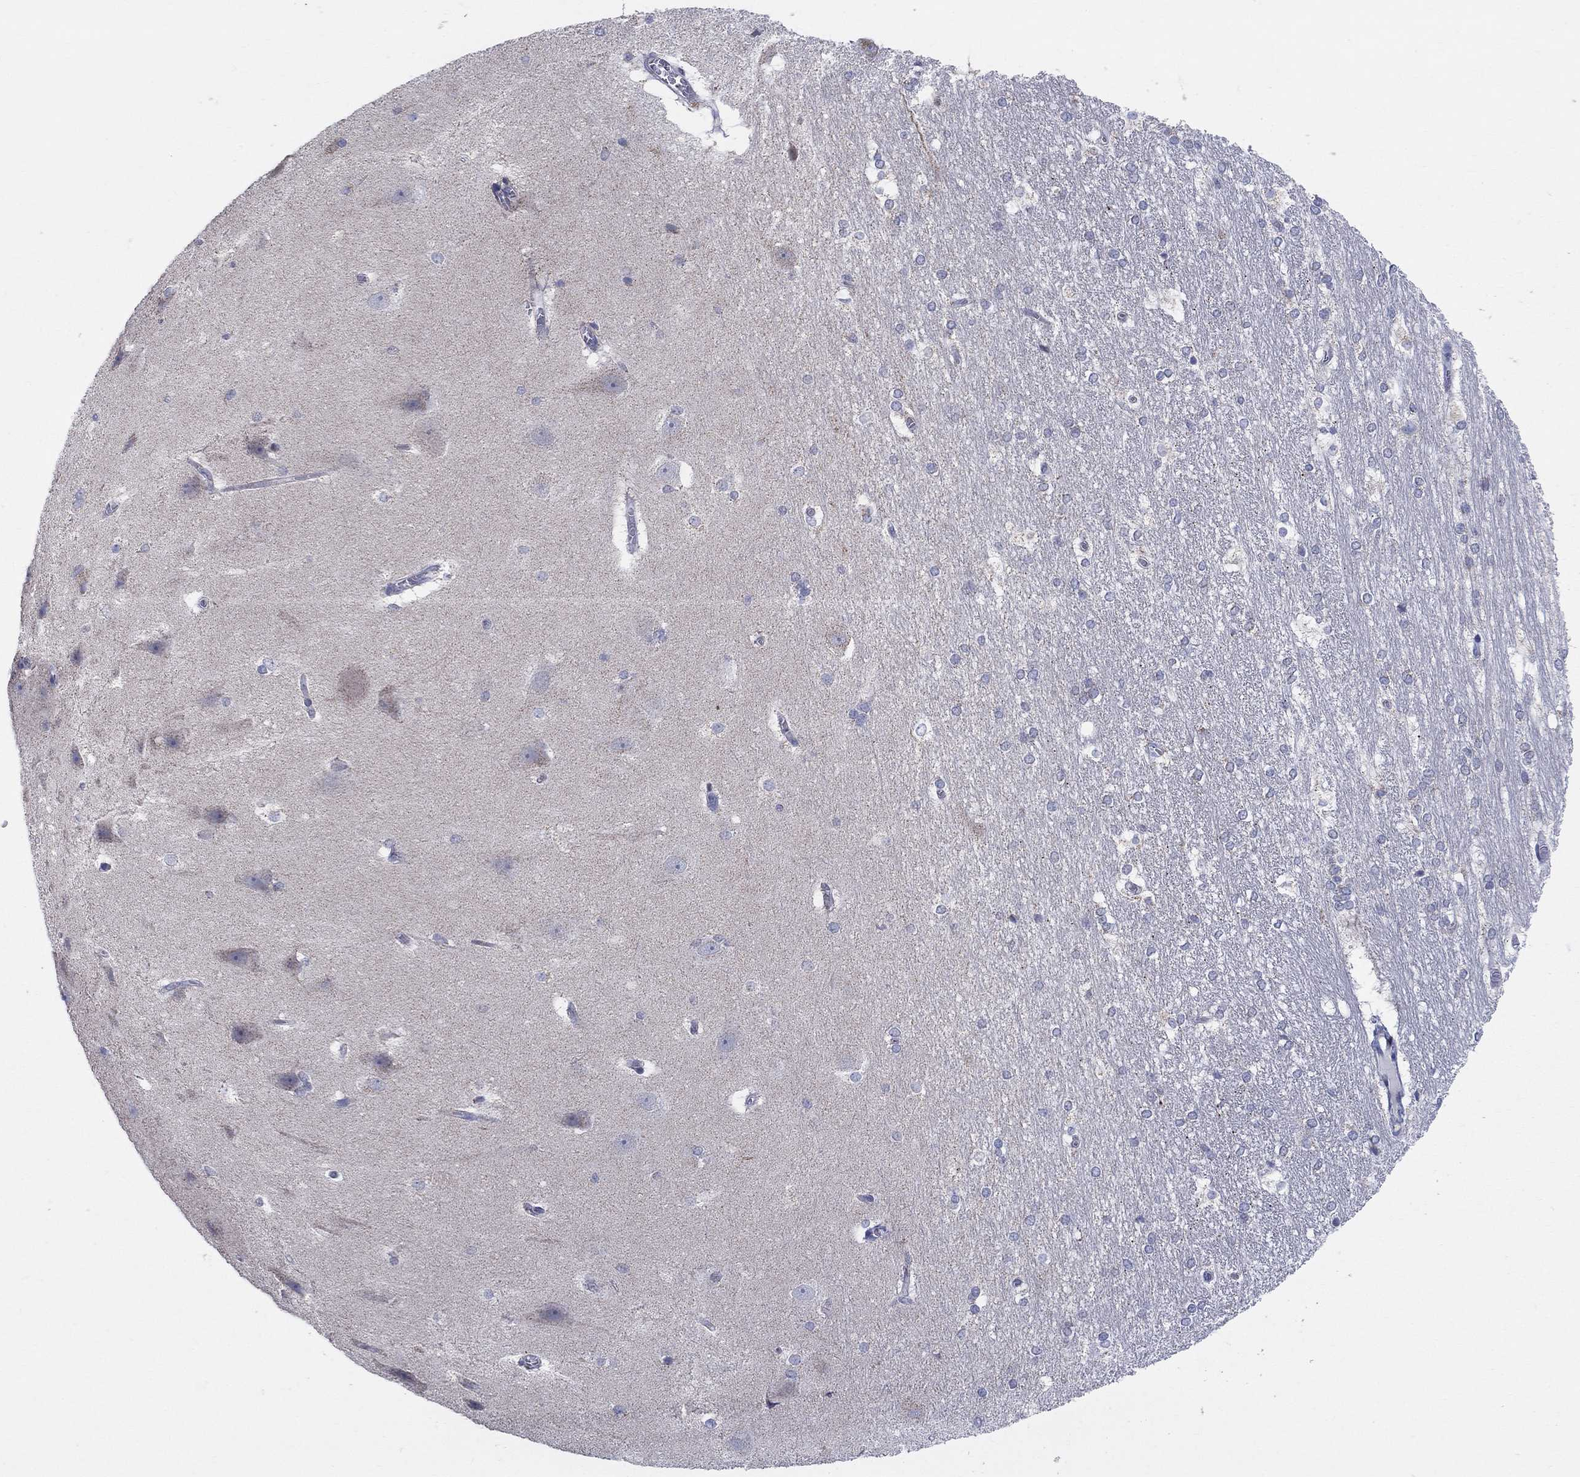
{"staining": {"intensity": "negative", "quantity": "none", "location": "none"}, "tissue": "hippocampus", "cell_type": "Glial cells", "image_type": "normal", "snomed": [{"axis": "morphology", "description": "Normal tissue, NOS"}, {"axis": "topography", "description": "Cerebral cortex"}, {"axis": "topography", "description": "Hippocampus"}], "caption": "Glial cells show no significant protein expression in normal hippocampus. Nuclei are stained in blue.", "gene": "KISS1R", "patient": {"sex": "female", "age": 19}}